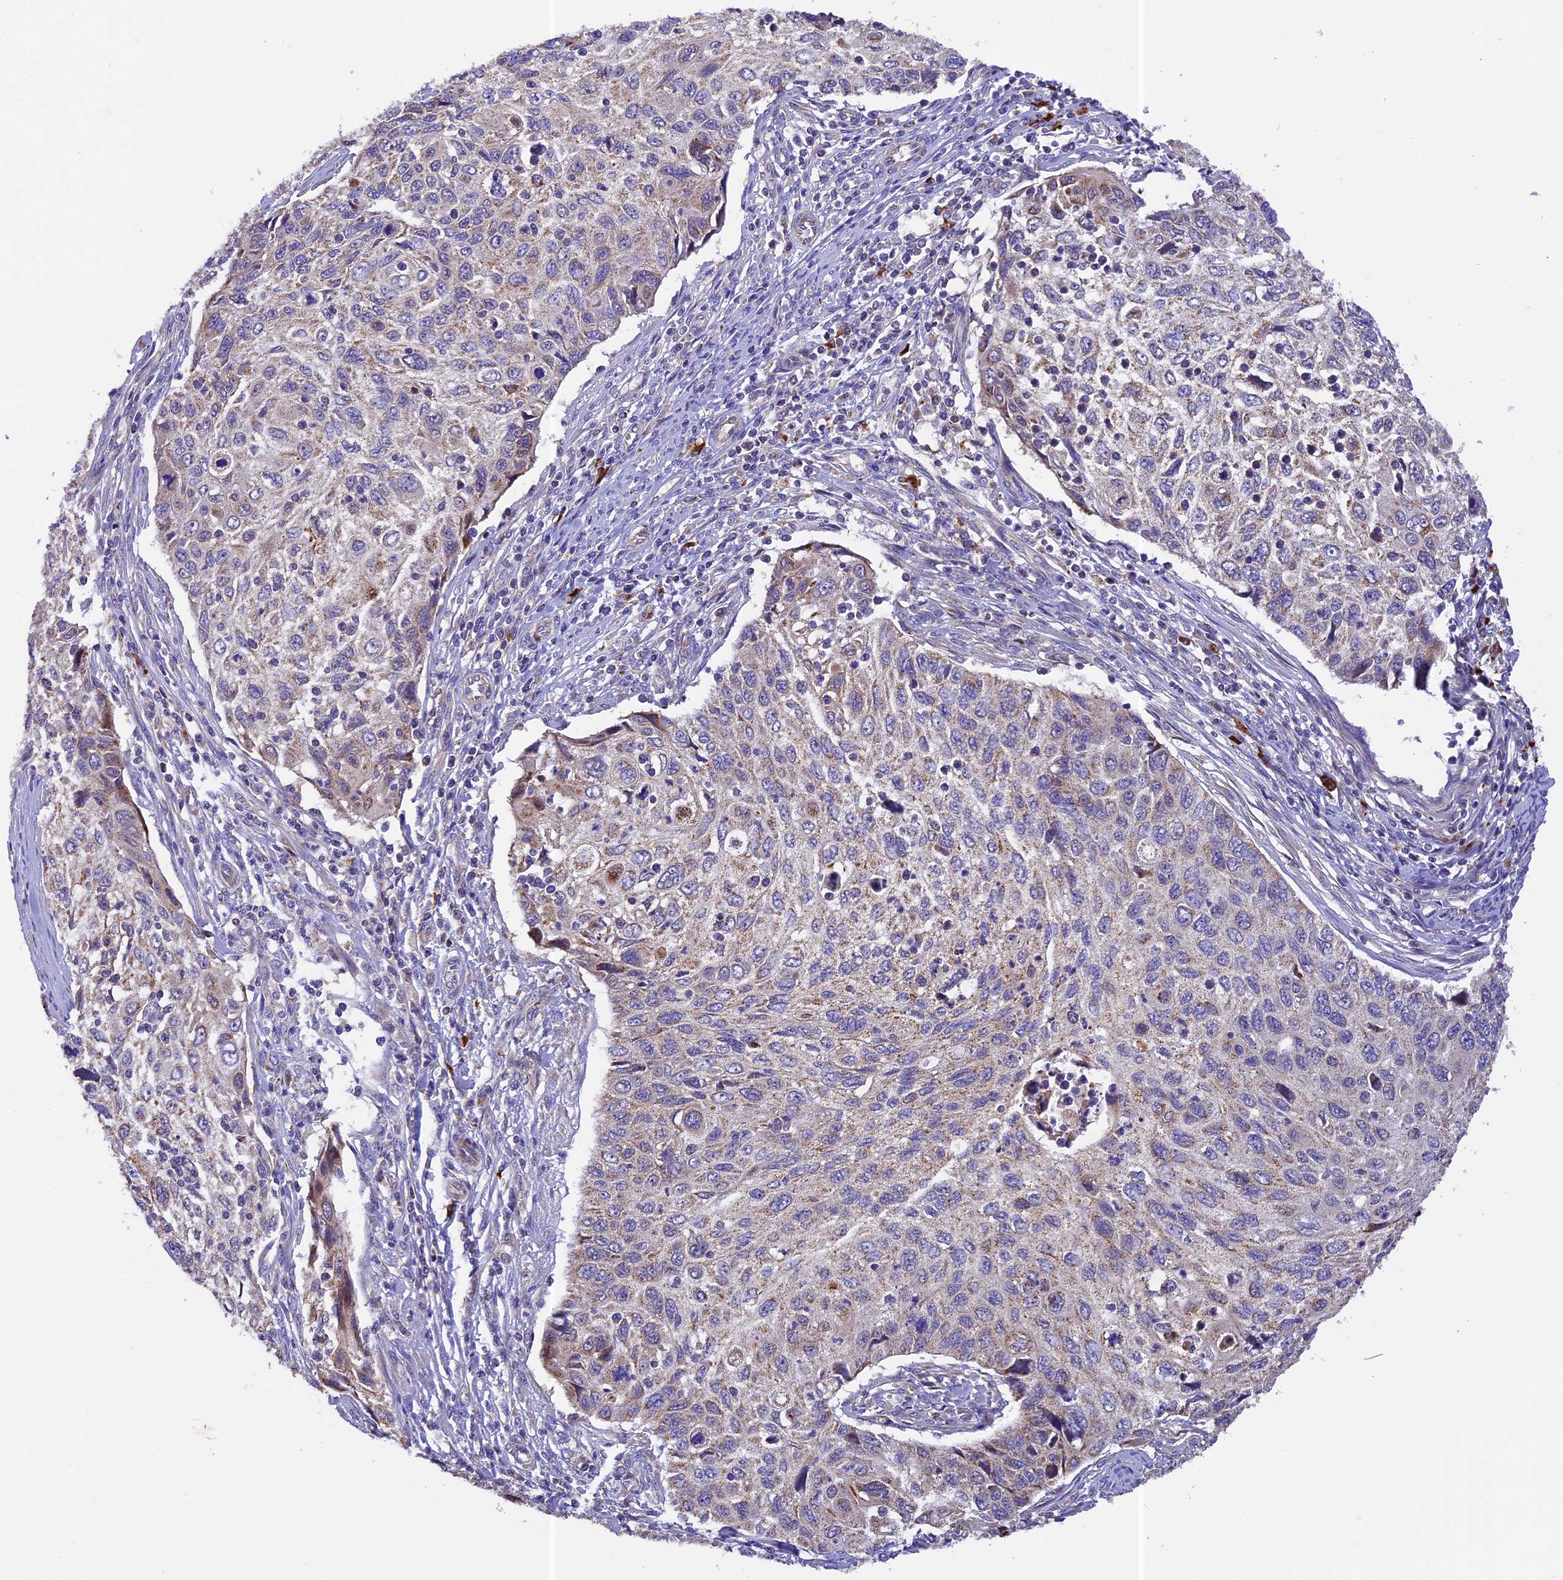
{"staining": {"intensity": "weak", "quantity": "25%-75%", "location": "cytoplasmic/membranous"}, "tissue": "cervical cancer", "cell_type": "Tumor cells", "image_type": "cancer", "snomed": [{"axis": "morphology", "description": "Squamous cell carcinoma, NOS"}, {"axis": "topography", "description": "Cervix"}], "caption": "This photomicrograph exhibits cervical cancer stained with IHC to label a protein in brown. The cytoplasmic/membranous of tumor cells show weak positivity for the protein. Nuclei are counter-stained blue.", "gene": "METTL22", "patient": {"sex": "female", "age": 70}}